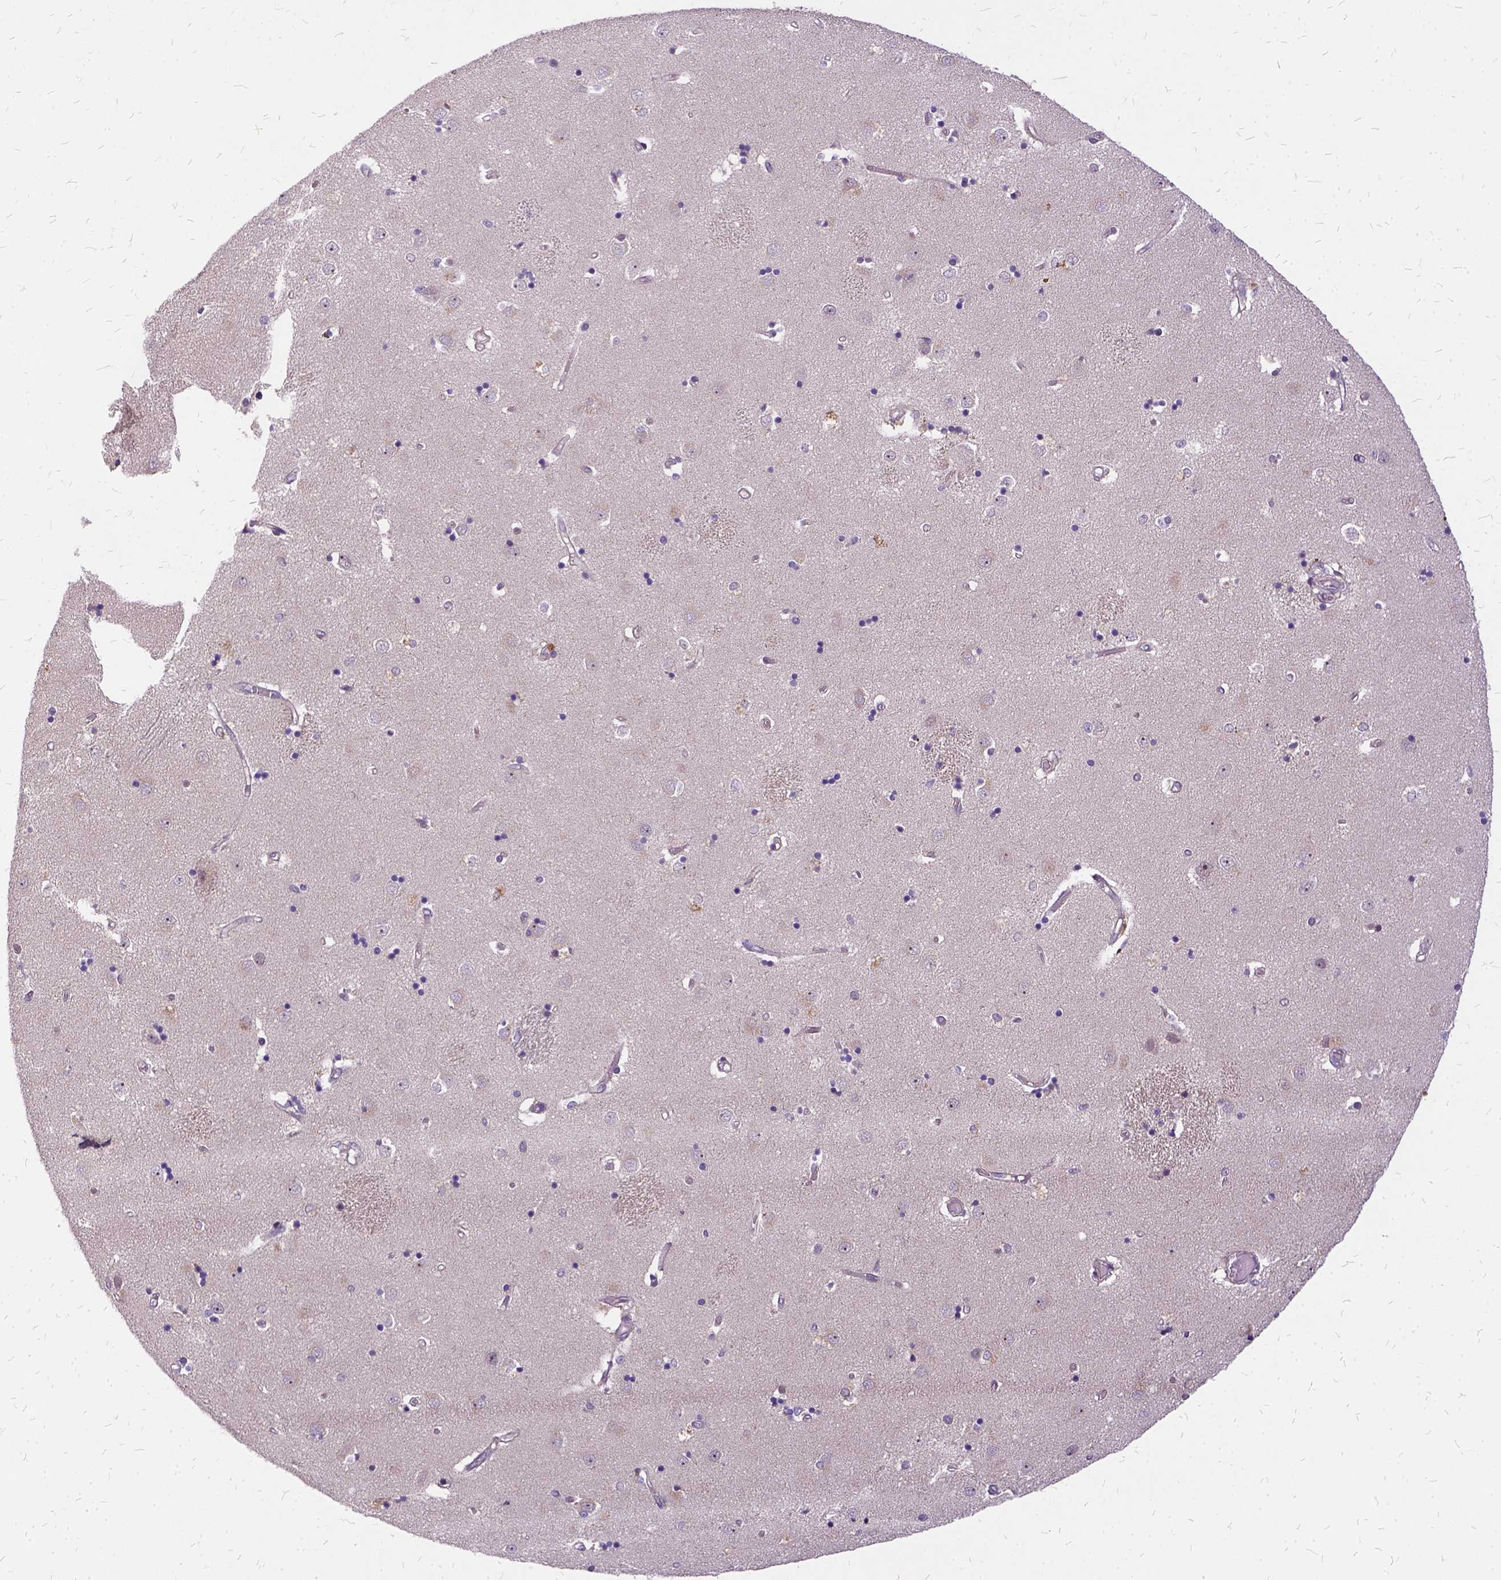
{"staining": {"intensity": "negative", "quantity": "none", "location": "none"}, "tissue": "caudate", "cell_type": "Glial cells", "image_type": "normal", "snomed": [{"axis": "morphology", "description": "Normal tissue, NOS"}, {"axis": "topography", "description": "Lateral ventricle wall"}], "caption": "The image demonstrates no staining of glial cells in benign caudate.", "gene": "ILRUN", "patient": {"sex": "male", "age": 54}}